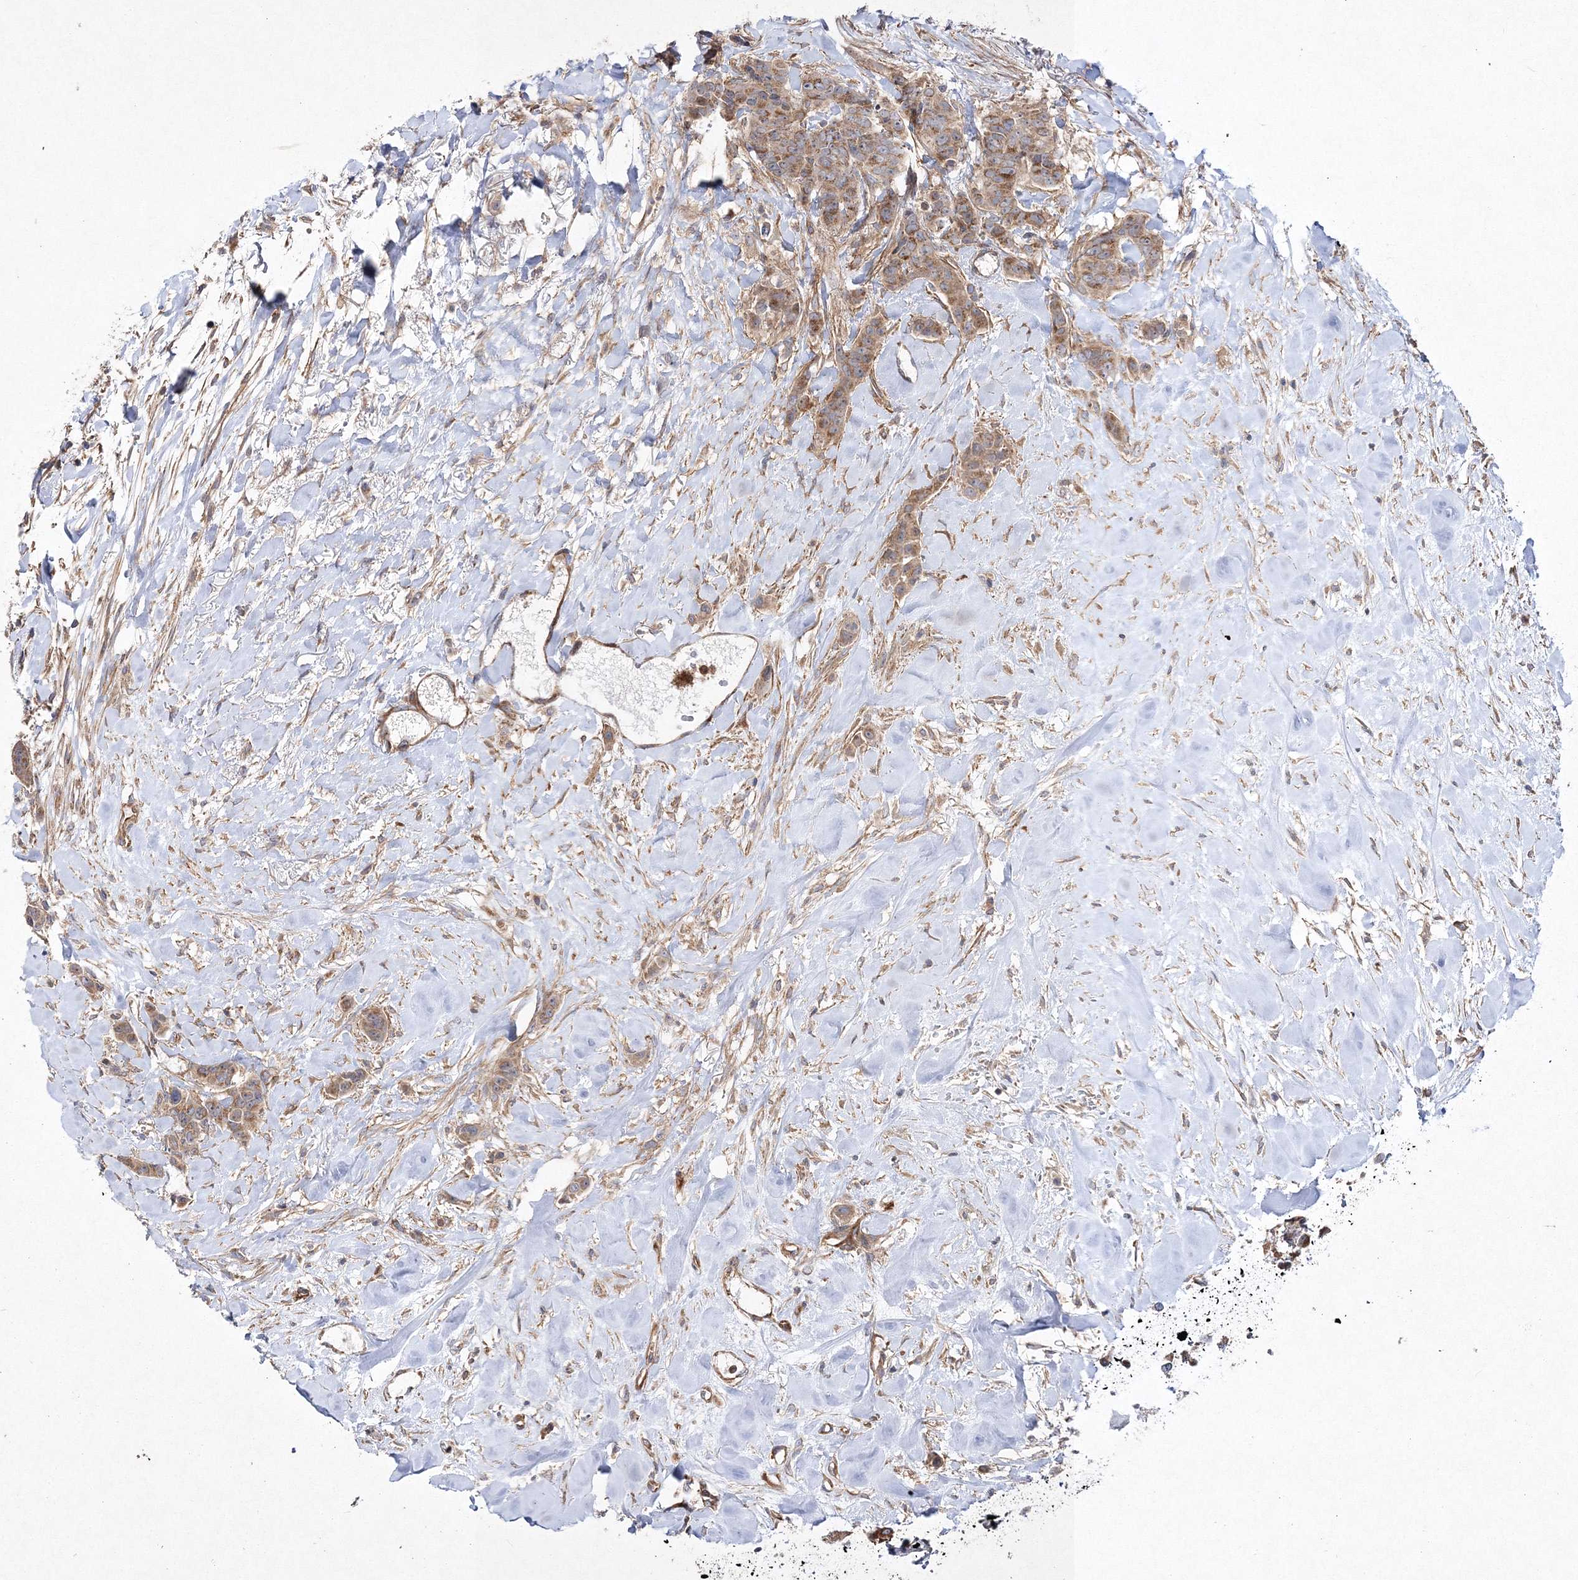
{"staining": {"intensity": "moderate", "quantity": ">75%", "location": "cytoplasmic/membranous"}, "tissue": "breast cancer", "cell_type": "Tumor cells", "image_type": "cancer", "snomed": [{"axis": "morphology", "description": "Duct carcinoma"}, {"axis": "topography", "description": "Breast"}], "caption": "Immunohistochemical staining of breast invasive ductal carcinoma shows medium levels of moderate cytoplasmic/membranous expression in about >75% of tumor cells. (brown staining indicates protein expression, while blue staining denotes nuclei).", "gene": "DNAJC13", "patient": {"sex": "female", "age": 40}}